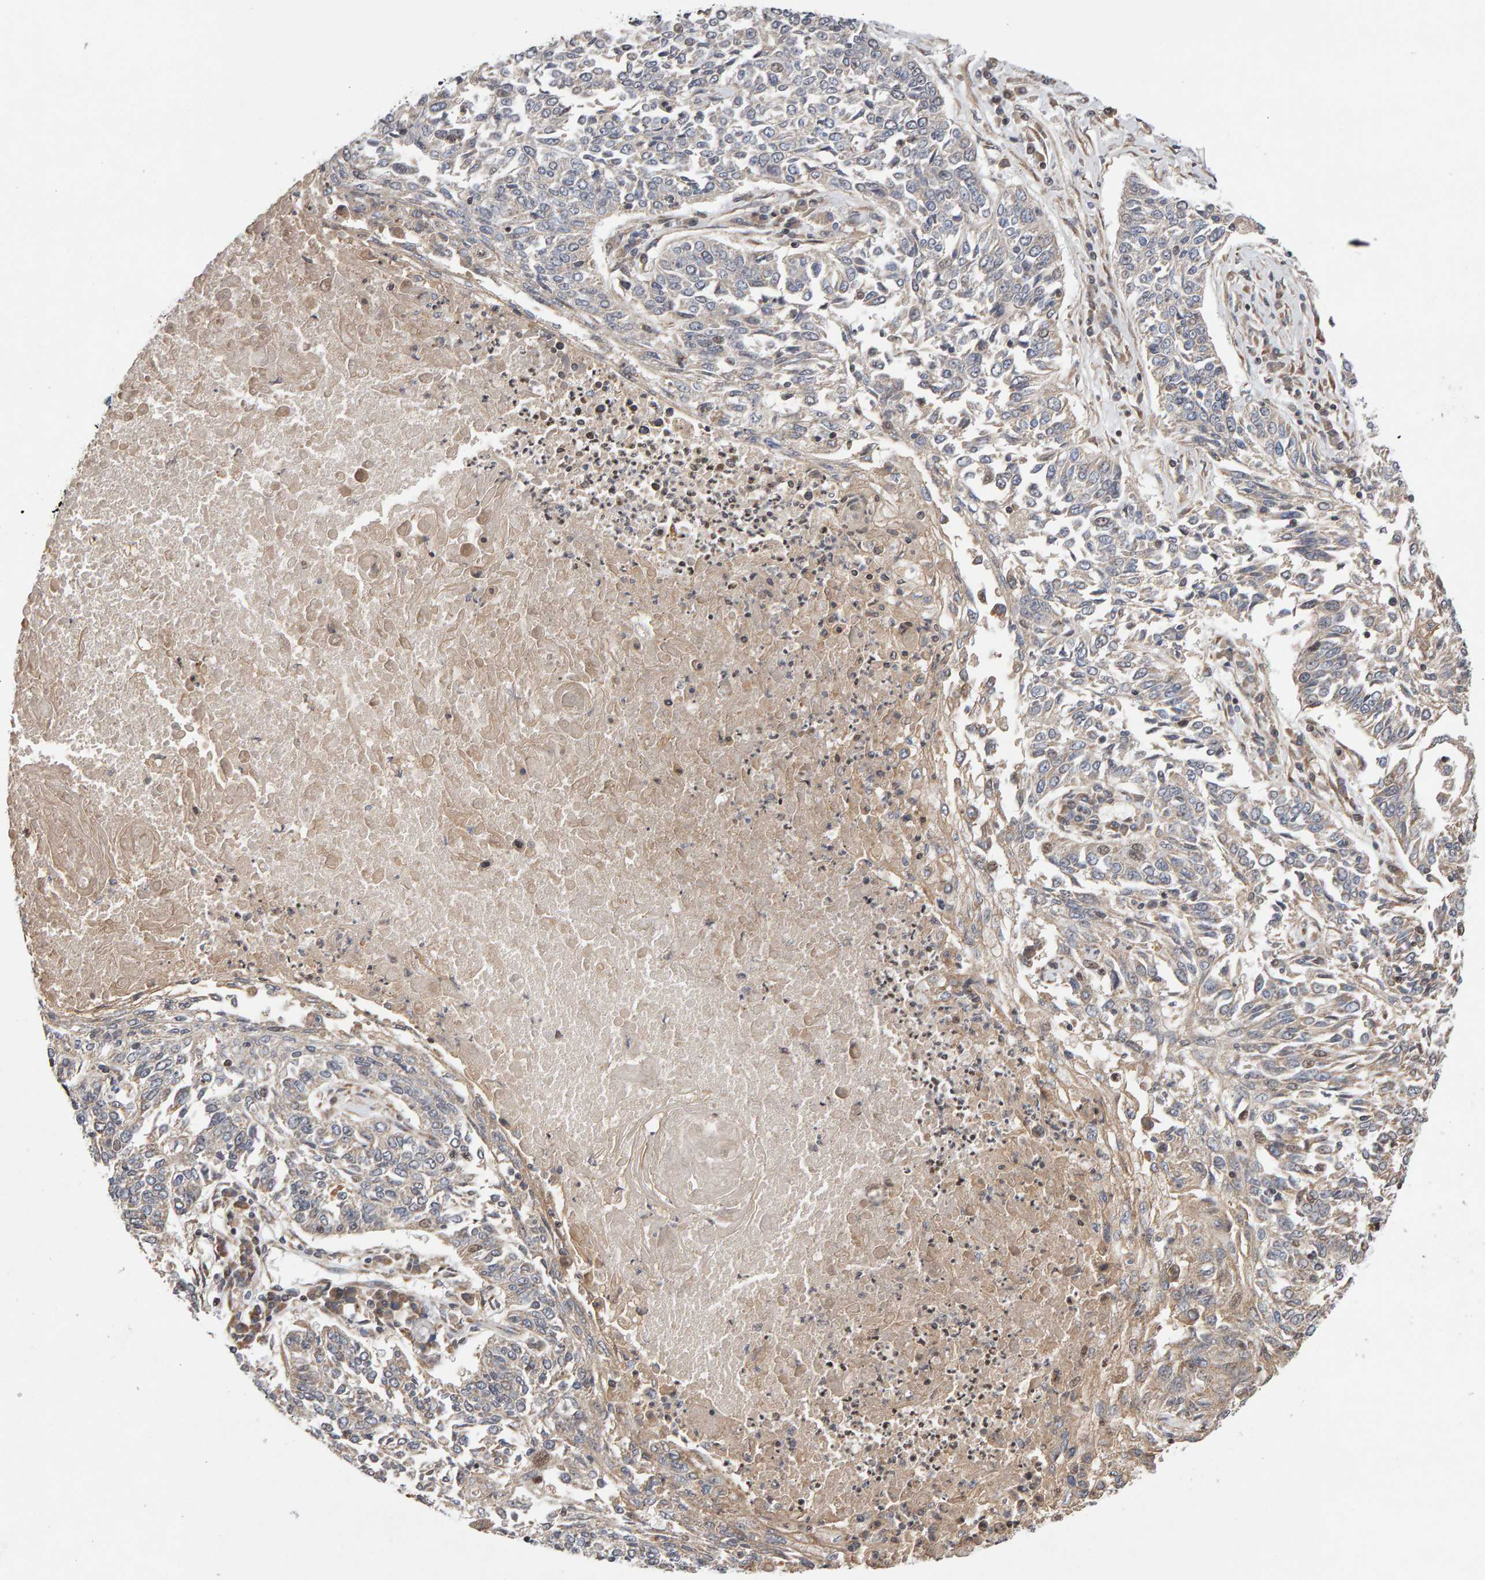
{"staining": {"intensity": "weak", "quantity": "<25%", "location": "cytoplasmic/membranous"}, "tissue": "lung cancer", "cell_type": "Tumor cells", "image_type": "cancer", "snomed": [{"axis": "morphology", "description": "Normal tissue, NOS"}, {"axis": "morphology", "description": "Squamous cell carcinoma, NOS"}, {"axis": "topography", "description": "Cartilage tissue"}, {"axis": "topography", "description": "Bronchus"}, {"axis": "topography", "description": "Lung"}], "caption": "Immunohistochemistry (IHC) photomicrograph of neoplastic tissue: human lung squamous cell carcinoma stained with DAB (3,3'-diaminobenzidine) shows no significant protein staining in tumor cells.", "gene": "LZTS1", "patient": {"sex": "female", "age": 49}}